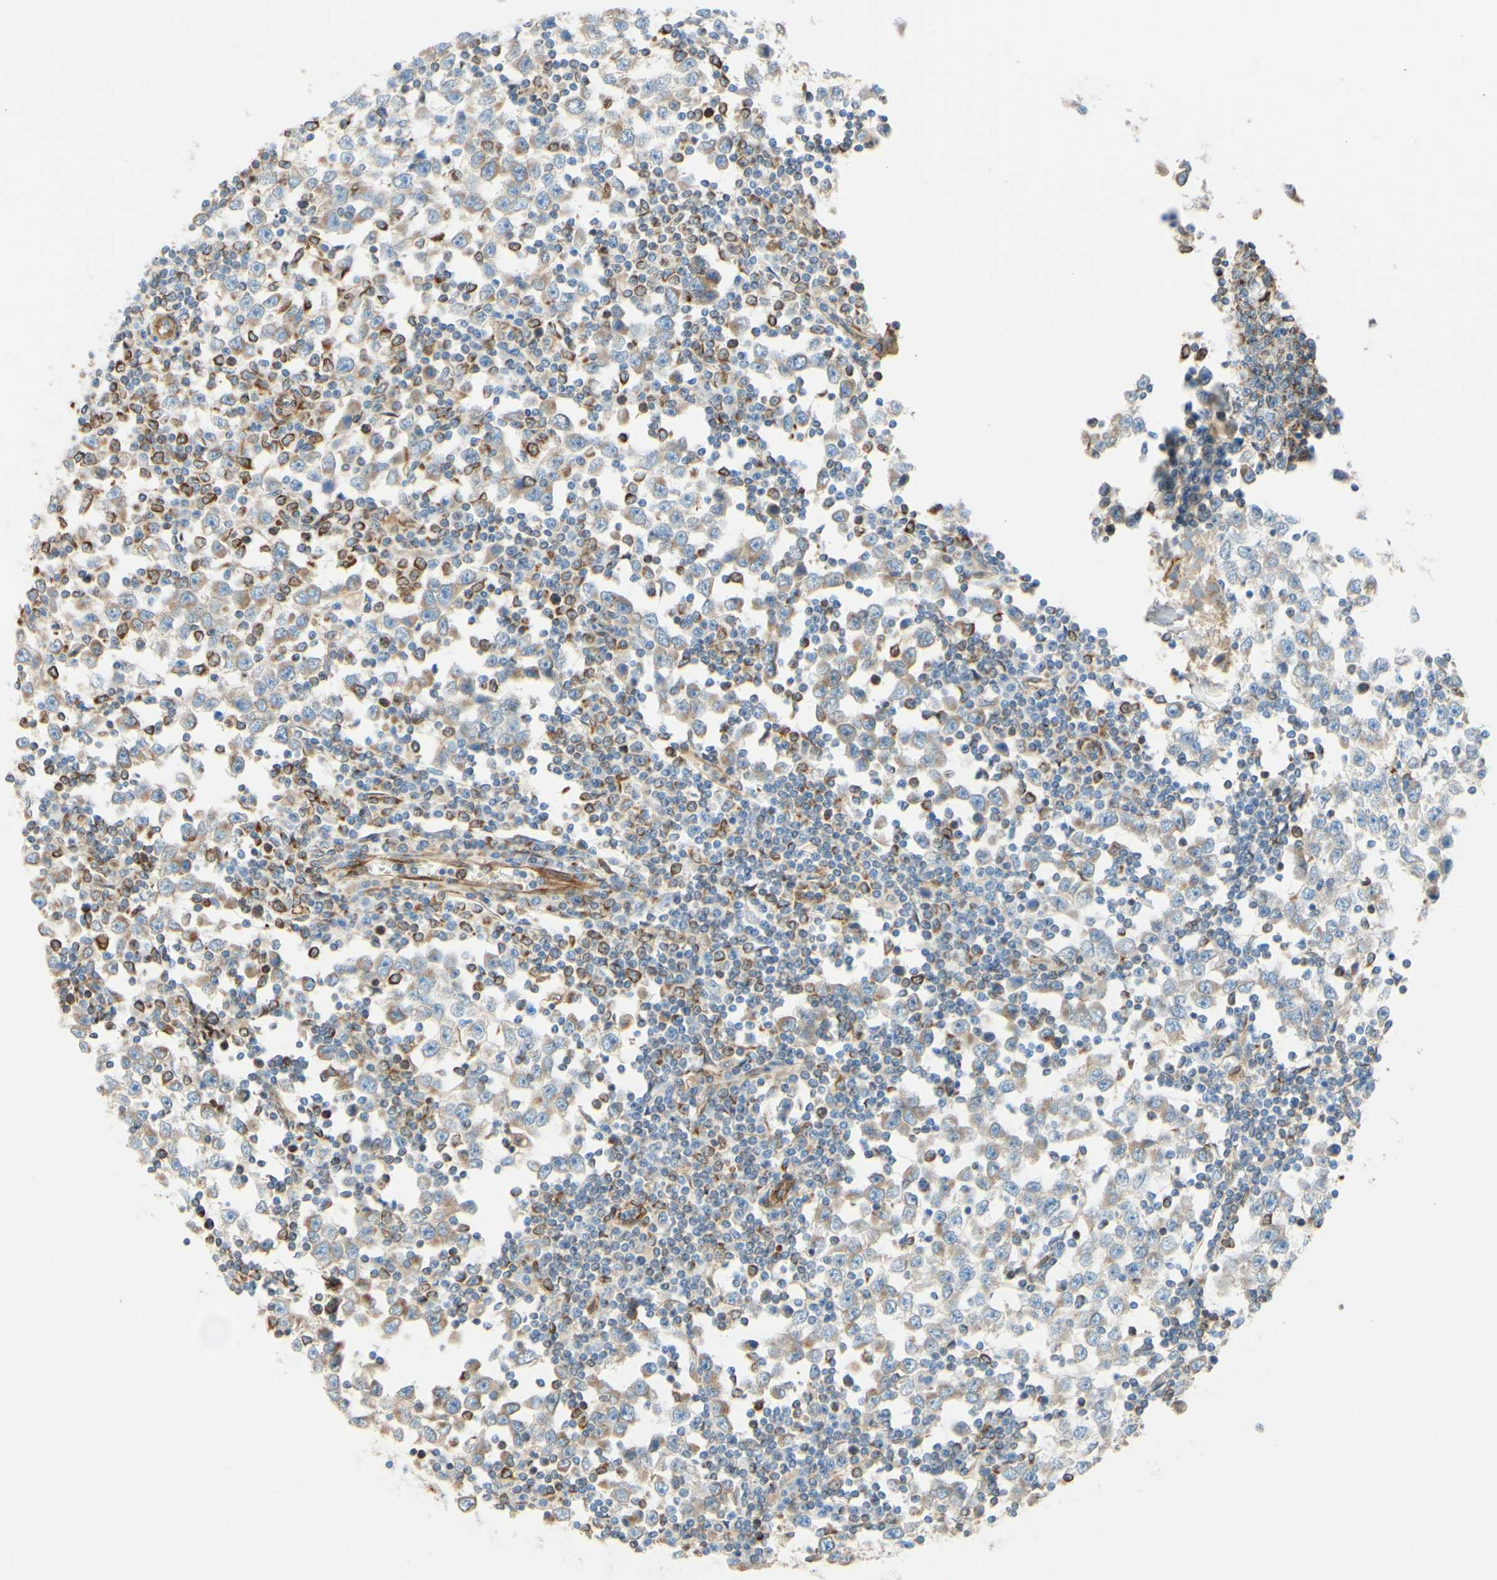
{"staining": {"intensity": "weak", "quantity": "<25%", "location": "cytoplasmic/membranous"}, "tissue": "testis cancer", "cell_type": "Tumor cells", "image_type": "cancer", "snomed": [{"axis": "morphology", "description": "Seminoma, NOS"}, {"axis": "topography", "description": "Testis"}], "caption": "Tumor cells are negative for brown protein staining in testis seminoma. The staining is performed using DAB brown chromogen with nuclei counter-stained in using hematoxylin.", "gene": "ENDOD1", "patient": {"sex": "male", "age": 65}}